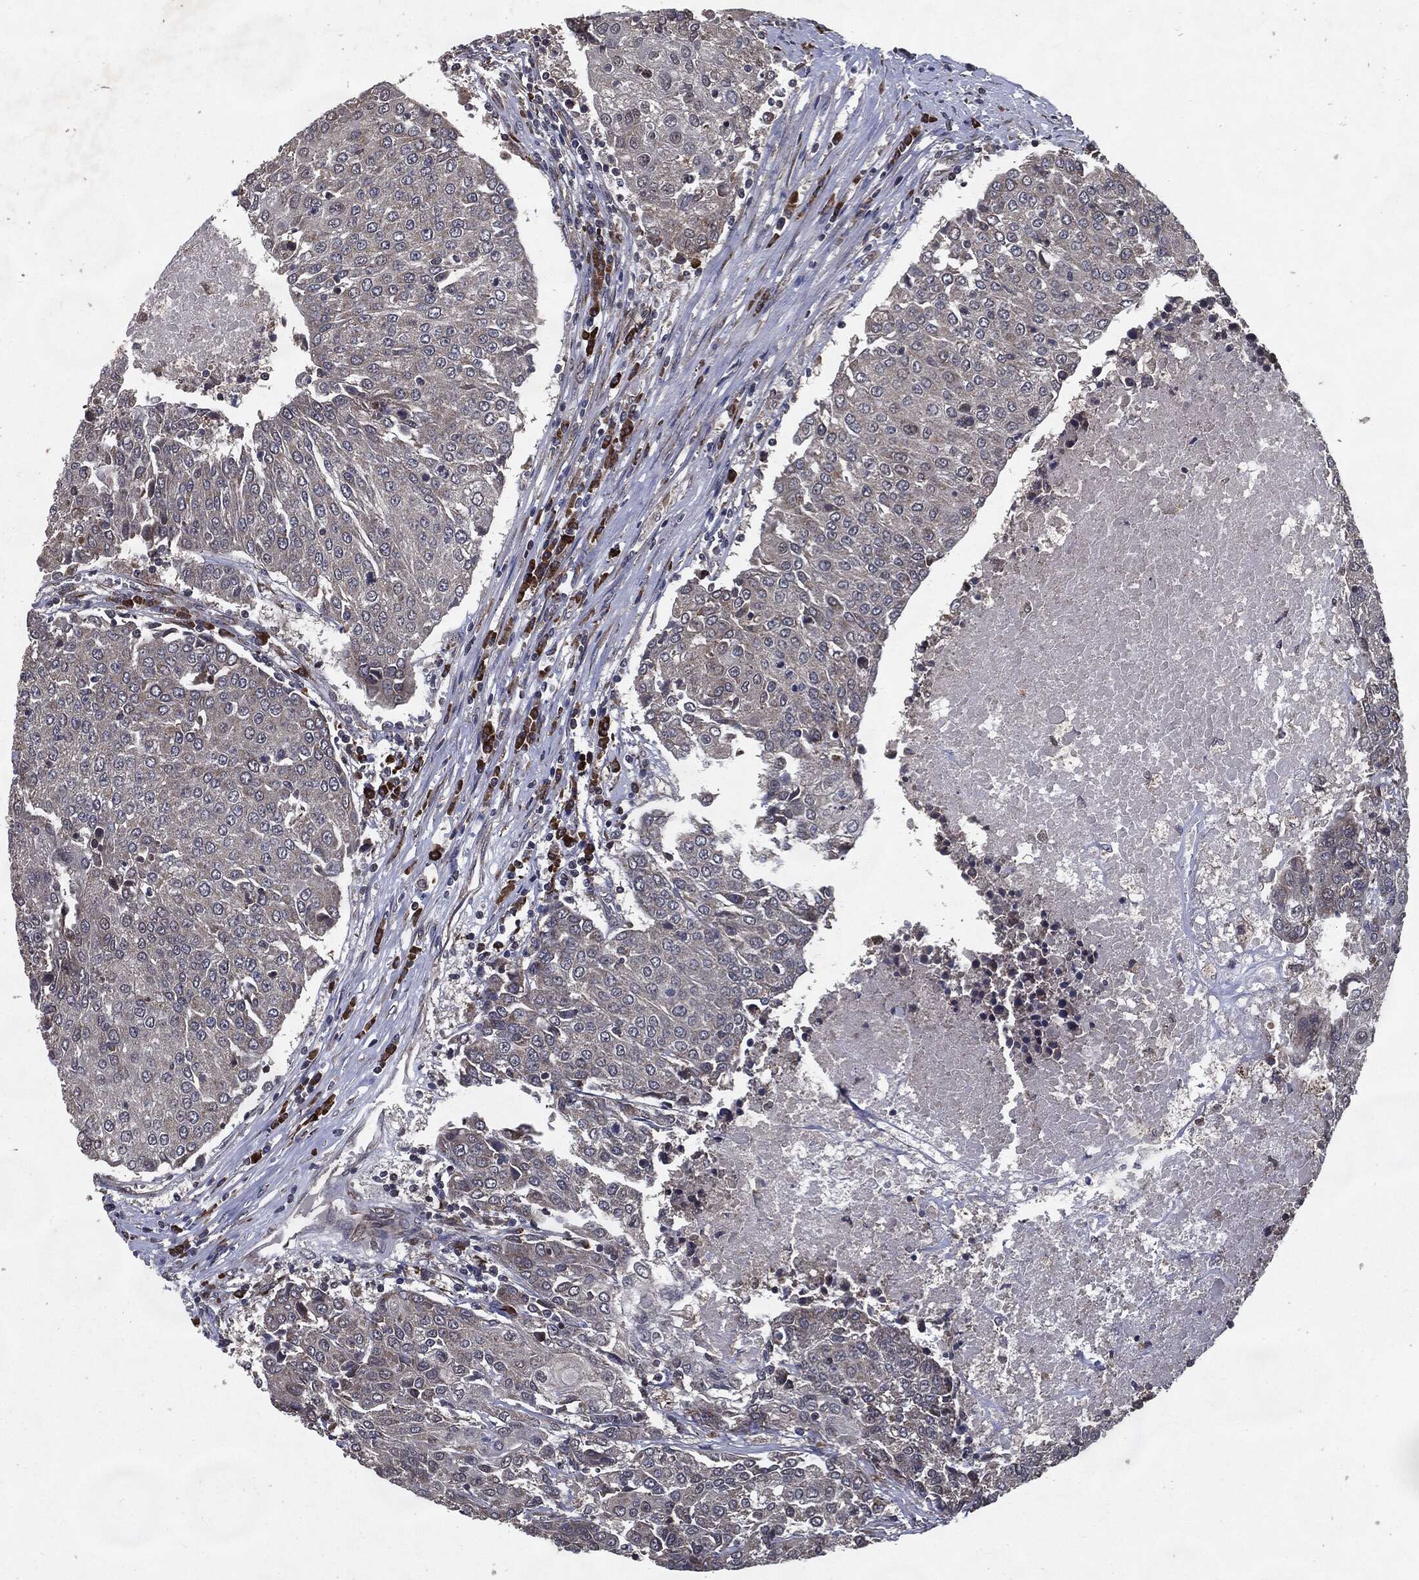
{"staining": {"intensity": "negative", "quantity": "none", "location": "none"}, "tissue": "urothelial cancer", "cell_type": "Tumor cells", "image_type": "cancer", "snomed": [{"axis": "morphology", "description": "Urothelial carcinoma, High grade"}, {"axis": "topography", "description": "Urinary bladder"}], "caption": "Immunohistochemistry histopathology image of neoplastic tissue: human urothelial carcinoma (high-grade) stained with DAB displays no significant protein positivity in tumor cells.", "gene": "HDAC5", "patient": {"sex": "female", "age": 85}}